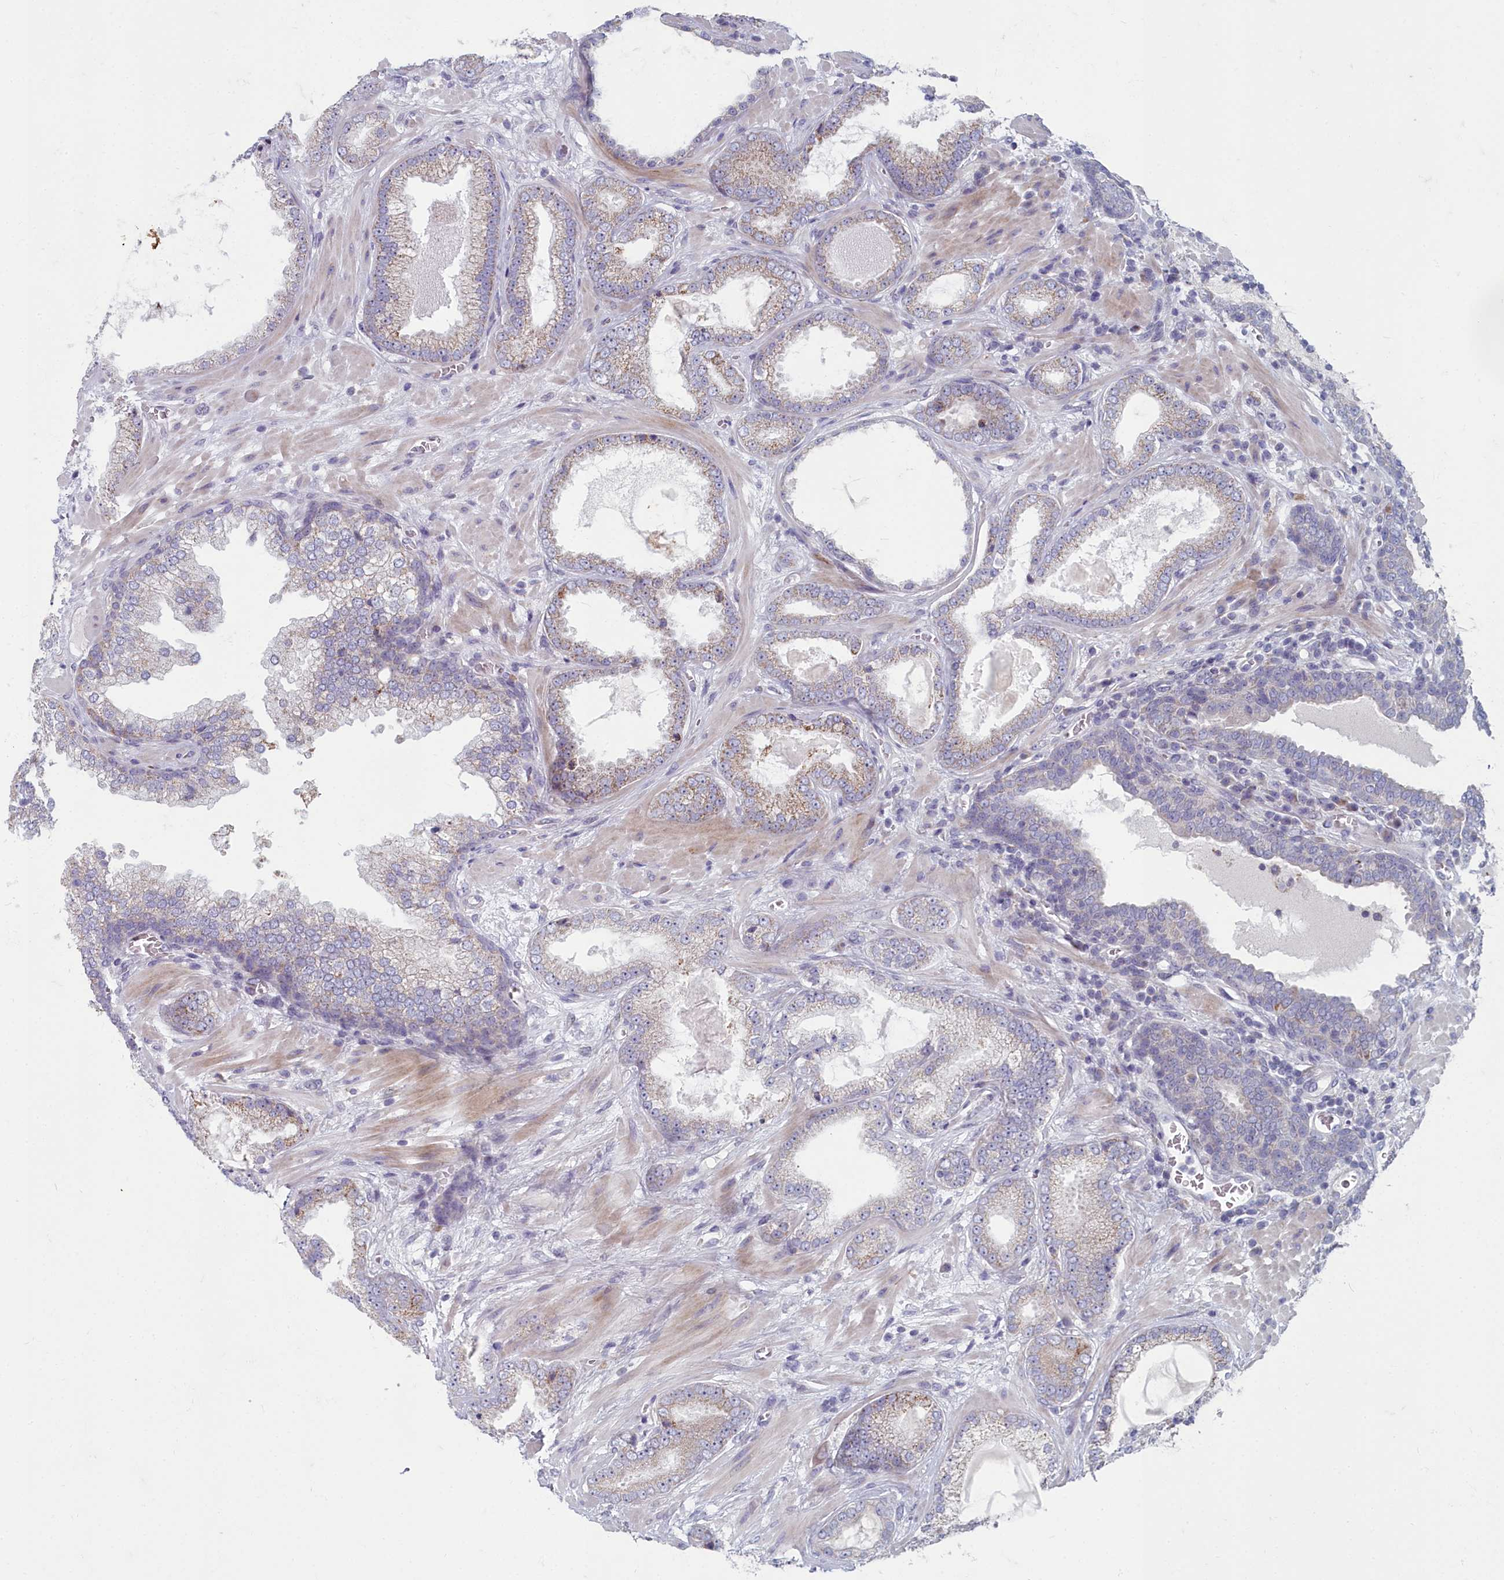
{"staining": {"intensity": "weak", "quantity": "<25%", "location": "cytoplasmic/membranous"}, "tissue": "prostate cancer", "cell_type": "Tumor cells", "image_type": "cancer", "snomed": [{"axis": "morphology", "description": "Adenocarcinoma, Low grade"}, {"axis": "topography", "description": "Prostate"}], "caption": "Immunohistochemistry of human prostate cancer reveals no positivity in tumor cells. The staining was performed using DAB (3,3'-diaminobenzidine) to visualize the protein expression in brown, while the nuclei were stained in blue with hematoxylin (Magnification: 20x).", "gene": "INSYN2A", "patient": {"sex": "male", "age": 57}}